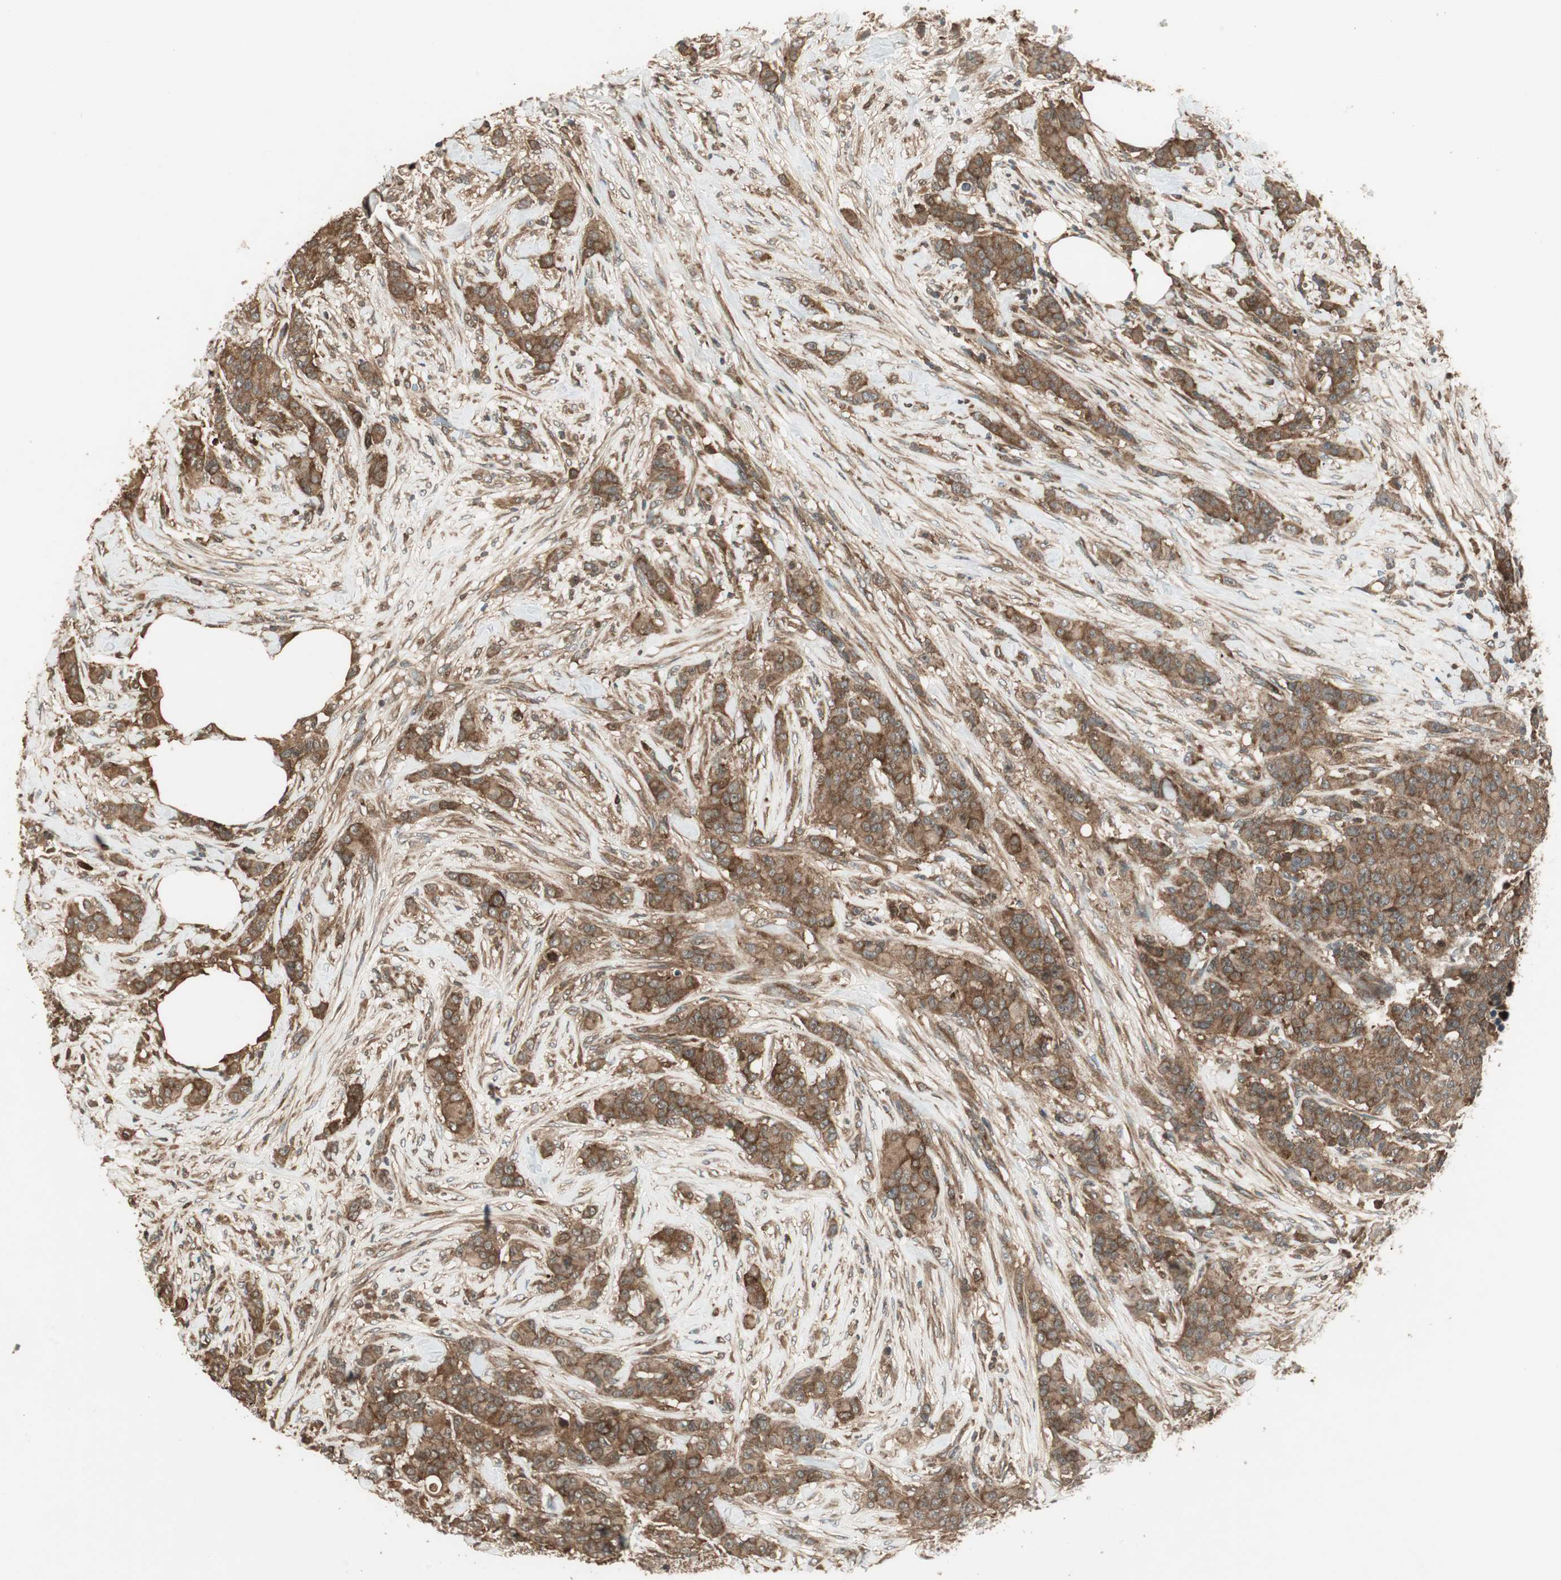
{"staining": {"intensity": "strong", "quantity": ">75%", "location": "cytoplasmic/membranous"}, "tissue": "breast cancer", "cell_type": "Tumor cells", "image_type": "cancer", "snomed": [{"axis": "morphology", "description": "Duct carcinoma"}, {"axis": "topography", "description": "Breast"}], "caption": "This is a histology image of IHC staining of breast invasive ductal carcinoma, which shows strong expression in the cytoplasmic/membranous of tumor cells.", "gene": "CNOT4", "patient": {"sex": "female", "age": 40}}